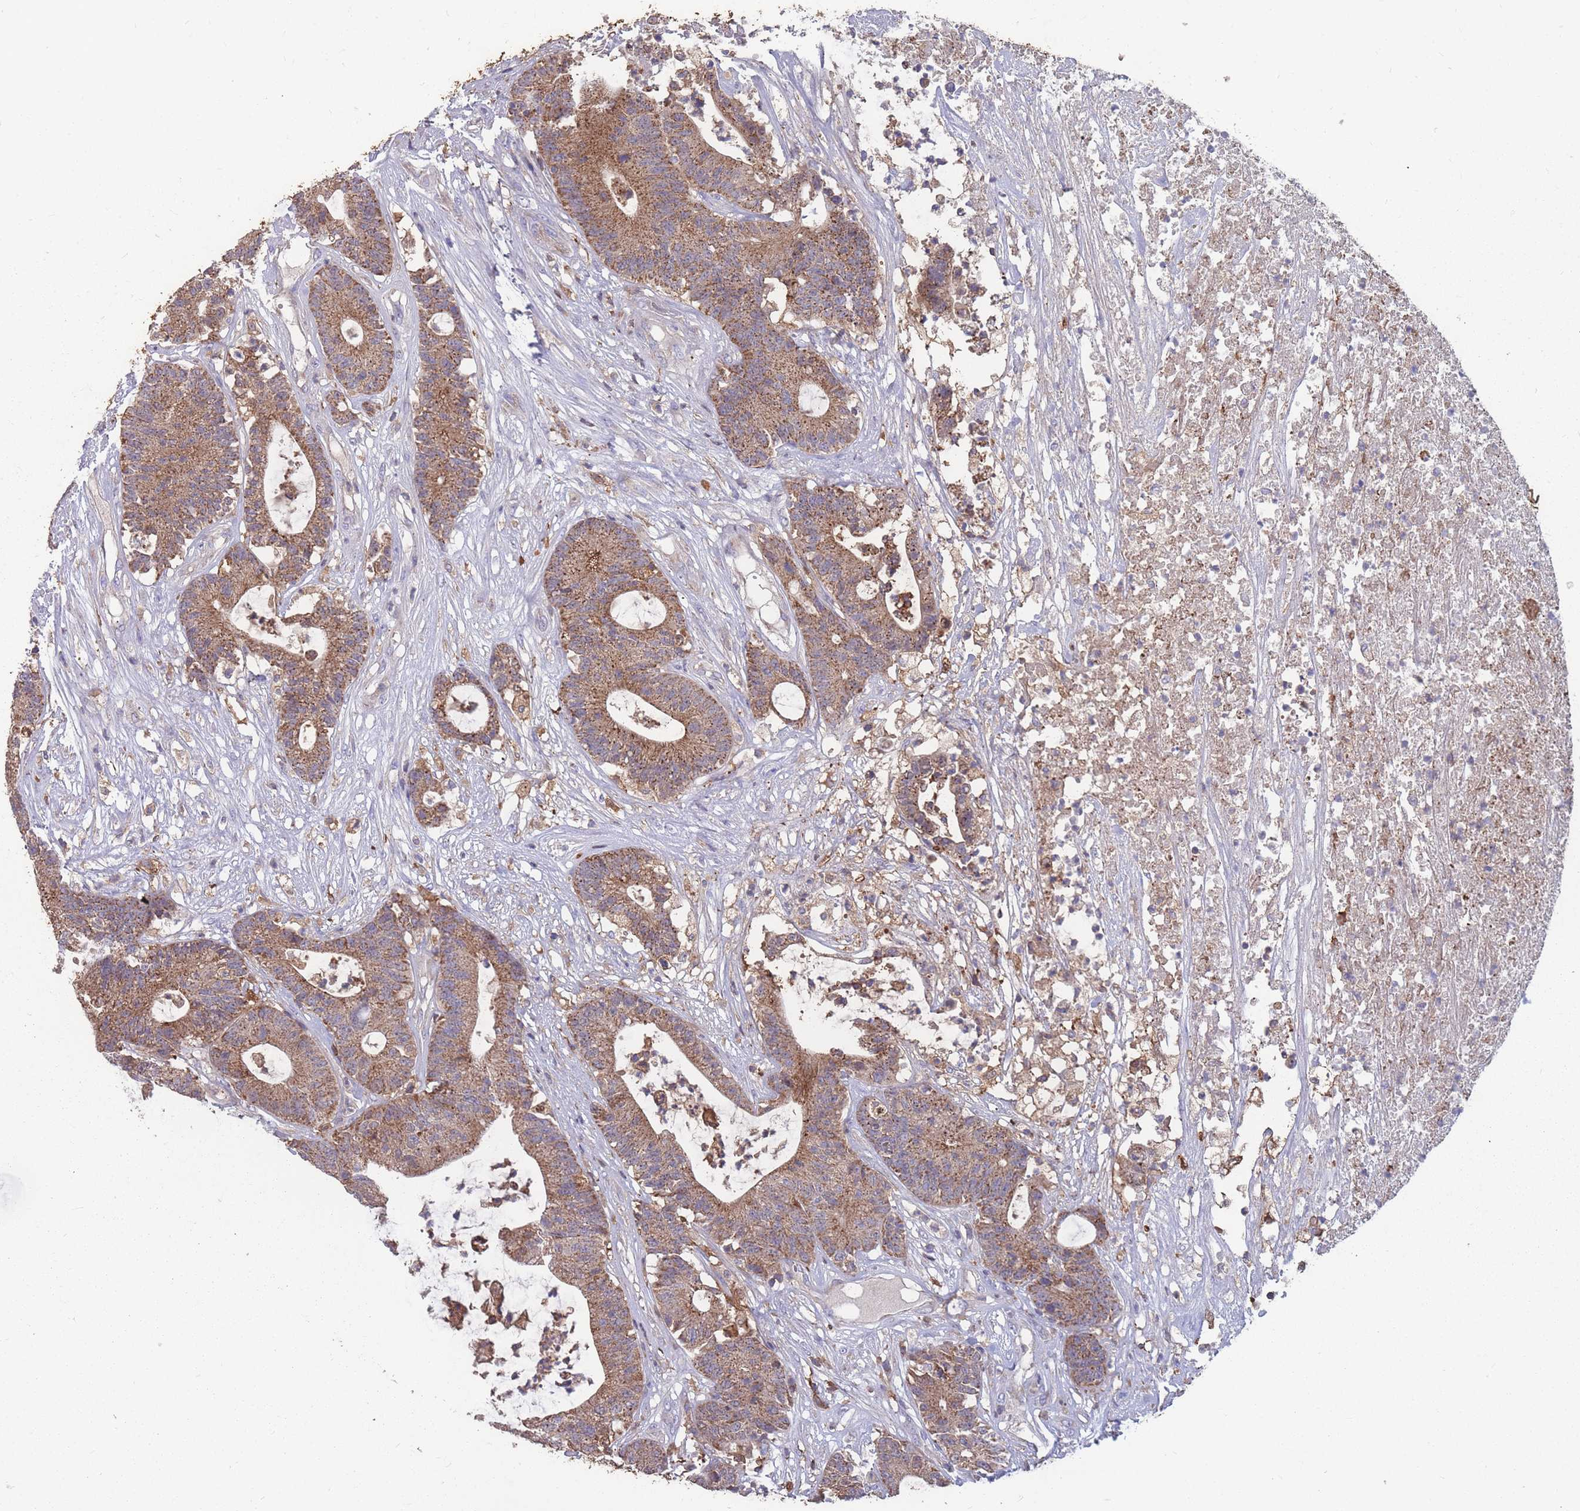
{"staining": {"intensity": "moderate", "quantity": ">75%", "location": "cytoplasmic/membranous"}, "tissue": "colorectal cancer", "cell_type": "Tumor cells", "image_type": "cancer", "snomed": [{"axis": "morphology", "description": "Adenocarcinoma, NOS"}, {"axis": "topography", "description": "Colon"}], "caption": "Colorectal cancer stained with DAB (3,3'-diaminobenzidine) immunohistochemistry reveals medium levels of moderate cytoplasmic/membranous positivity in about >75% of tumor cells.", "gene": "CD33", "patient": {"sex": "female", "age": 84}}